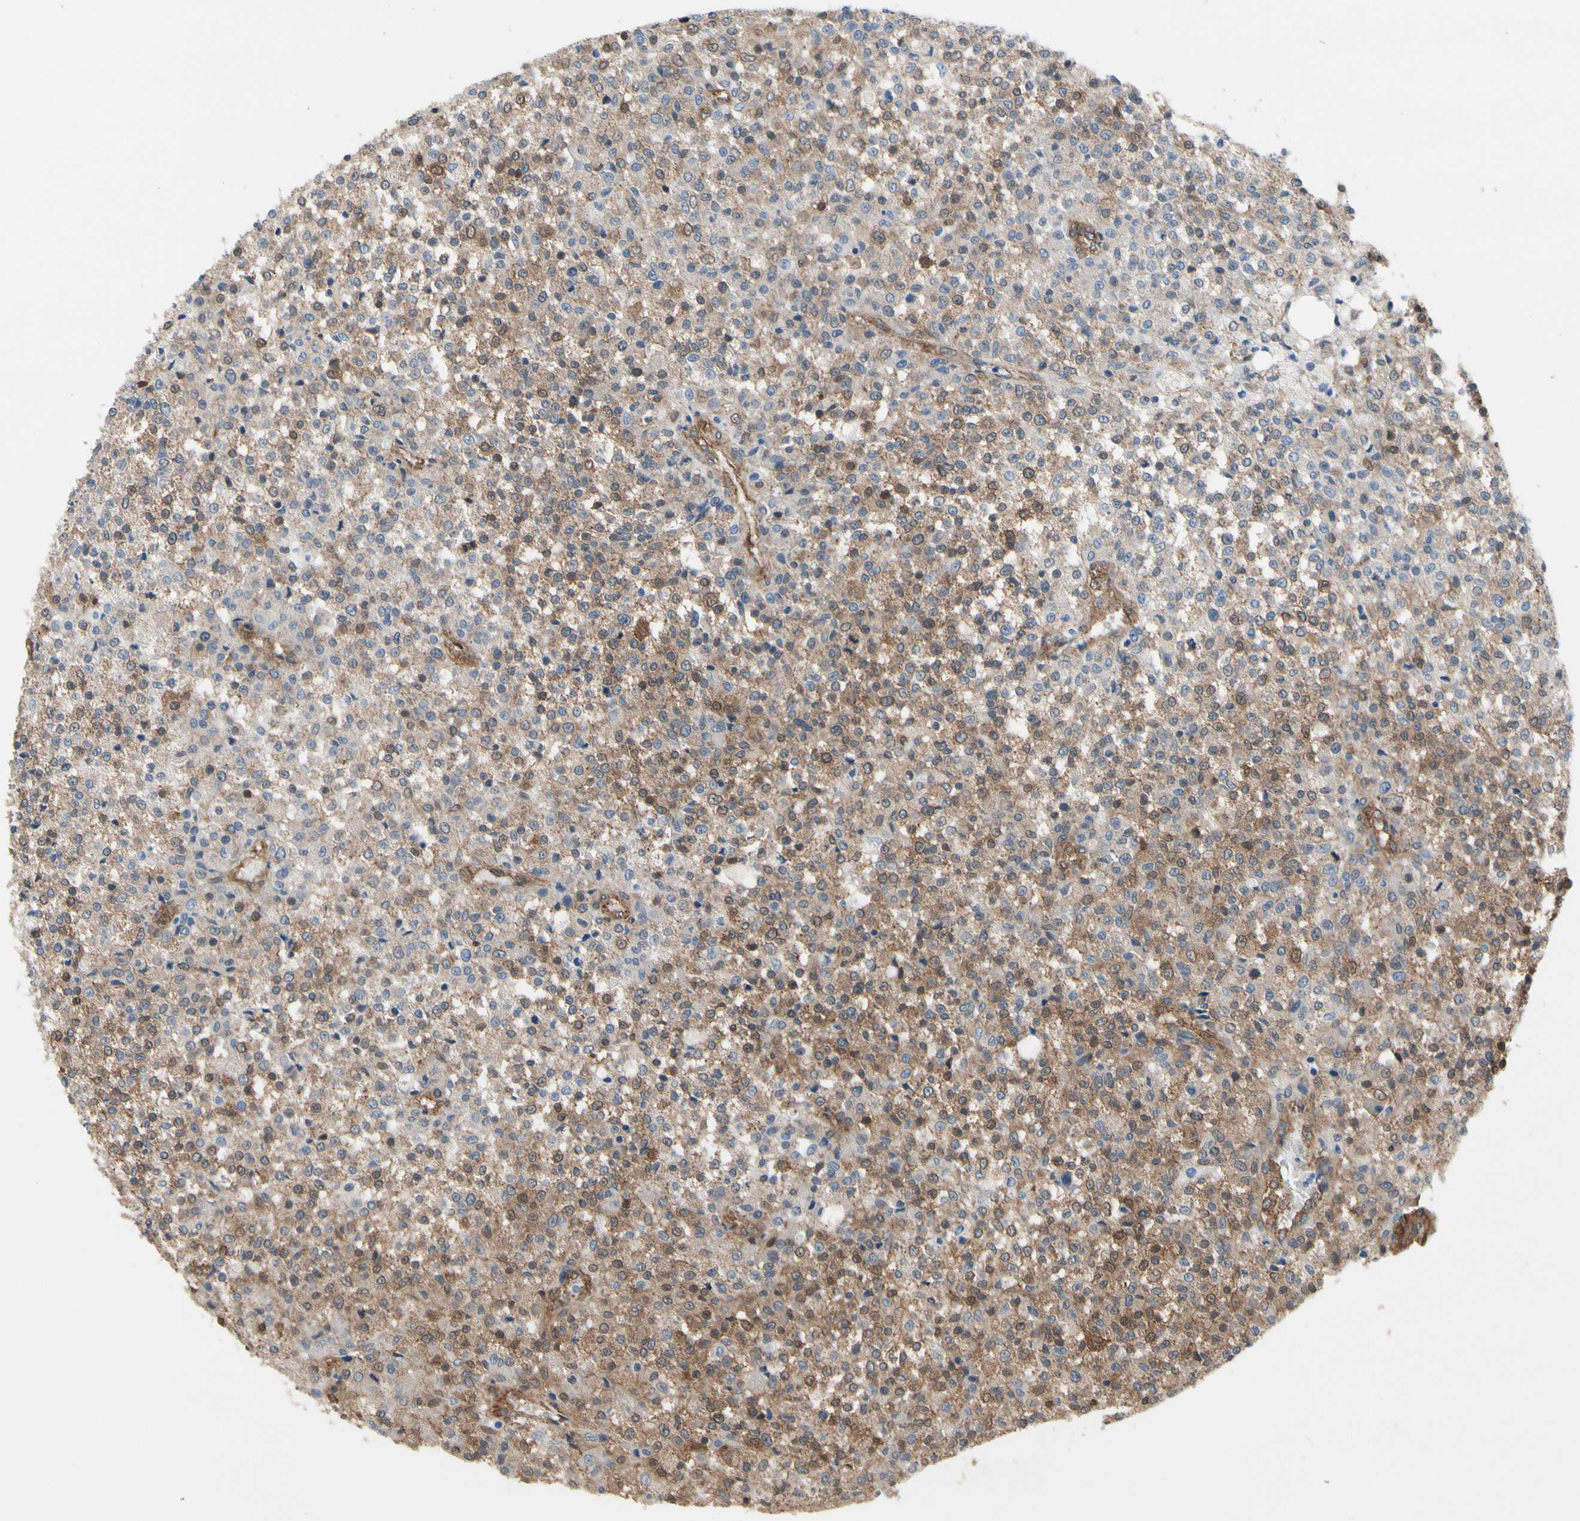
{"staining": {"intensity": "moderate", "quantity": ">75%", "location": "cytoplasmic/membranous"}, "tissue": "testis cancer", "cell_type": "Tumor cells", "image_type": "cancer", "snomed": [{"axis": "morphology", "description": "Seminoma, NOS"}, {"axis": "topography", "description": "Testis"}], "caption": "A medium amount of moderate cytoplasmic/membranous staining is seen in approximately >75% of tumor cells in testis cancer tissue. The protein of interest is shown in brown color, while the nuclei are stained blue.", "gene": "CTTNBP2", "patient": {"sex": "male", "age": 59}}